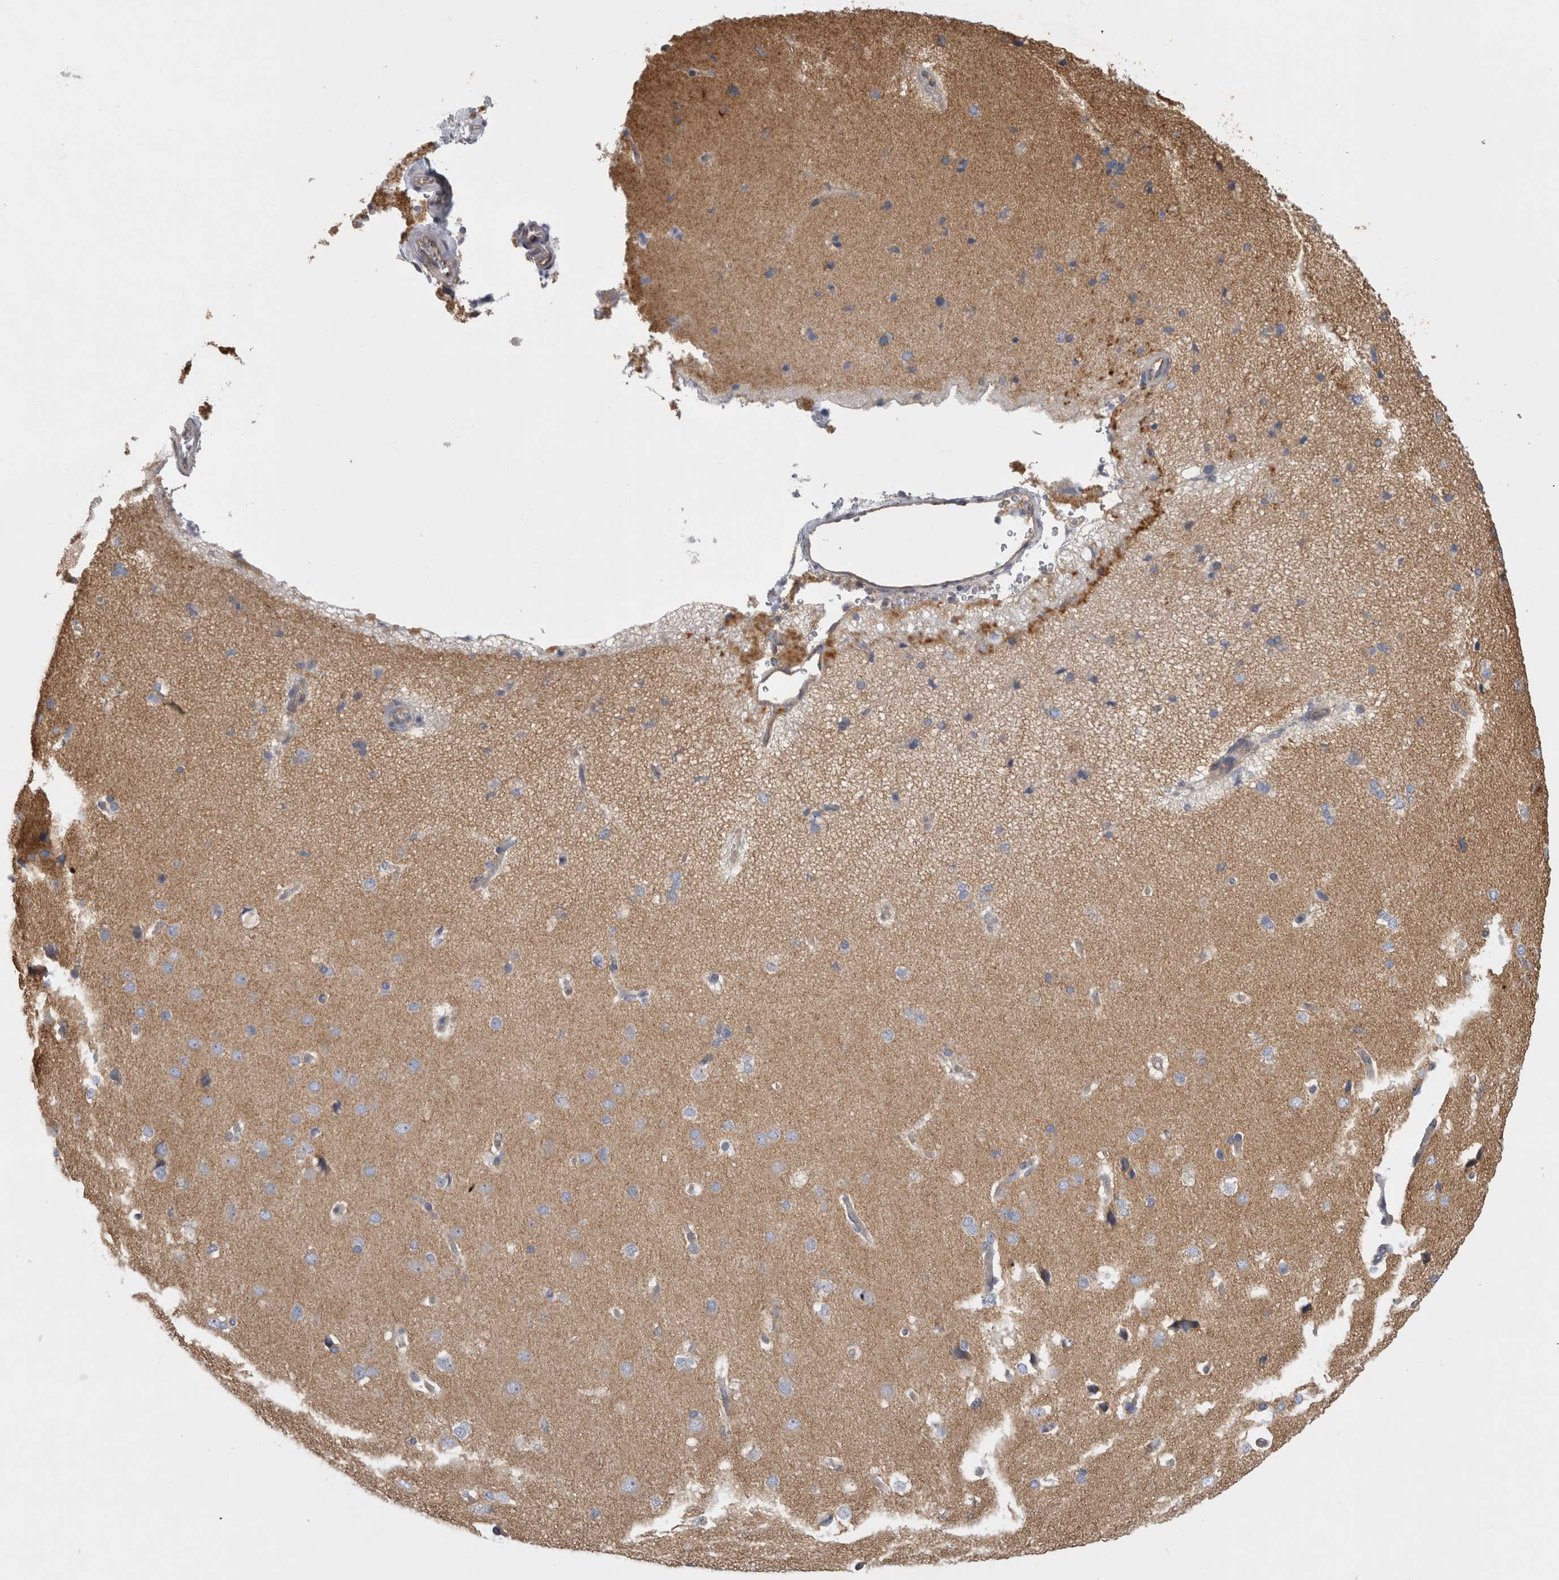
{"staining": {"intensity": "negative", "quantity": "none", "location": "none"}, "tissue": "cerebral cortex", "cell_type": "Endothelial cells", "image_type": "normal", "snomed": [{"axis": "morphology", "description": "Normal tissue, NOS"}, {"axis": "topography", "description": "Cerebral cortex"}], "caption": "Immunohistochemistry image of normal cerebral cortex: cerebral cortex stained with DAB (3,3'-diaminobenzidine) exhibits no significant protein expression in endothelial cells. Nuclei are stained in blue.", "gene": "ATXN3L", "patient": {"sex": "male", "age": 62}}